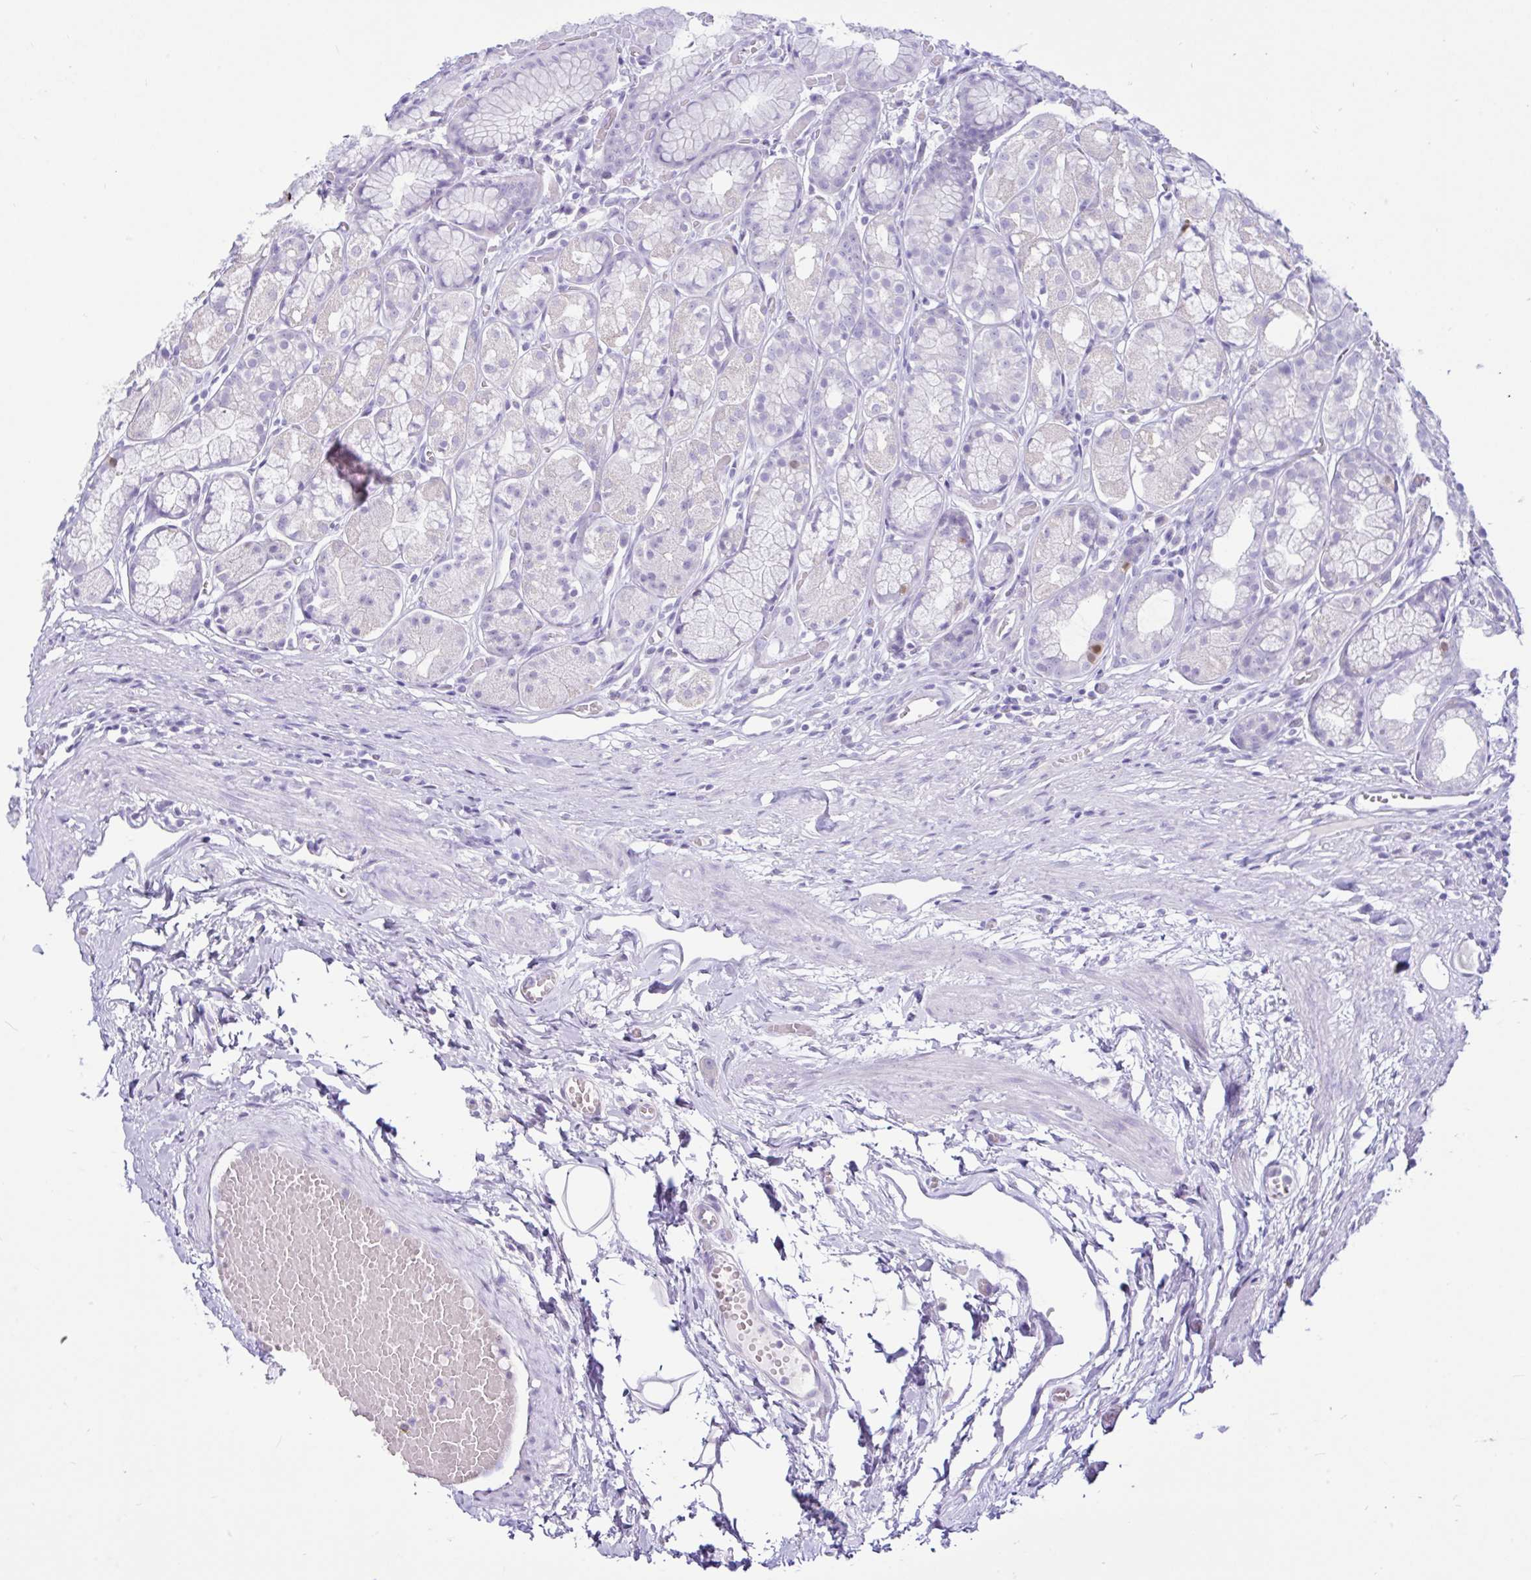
{"staining": {"intensity": "moderate", "quantity": "<25%", "location": "nuclear"}, "tissue": "stomach", "cell_type": "Glandular cells", "image_type": "normal", "snomed": [{"axis": "morphology", "description": "Normal tissue, NOS"}, {"axis": "topography", "description": "Smooth muscle"}, {"axis": "topography", "description": "Stomach"}], "caption": "Benign stomach demonstrates moderate nuclear expression in about <25% of glandular cells (Stains: DAB (3,3'-diaminobenzidine) in brown, nuclei in blue, Microscopy: brightfield microscopy at high magnification)..", "gene": "CYP19A1", "patient": {"sex": "male", "age": 70}}